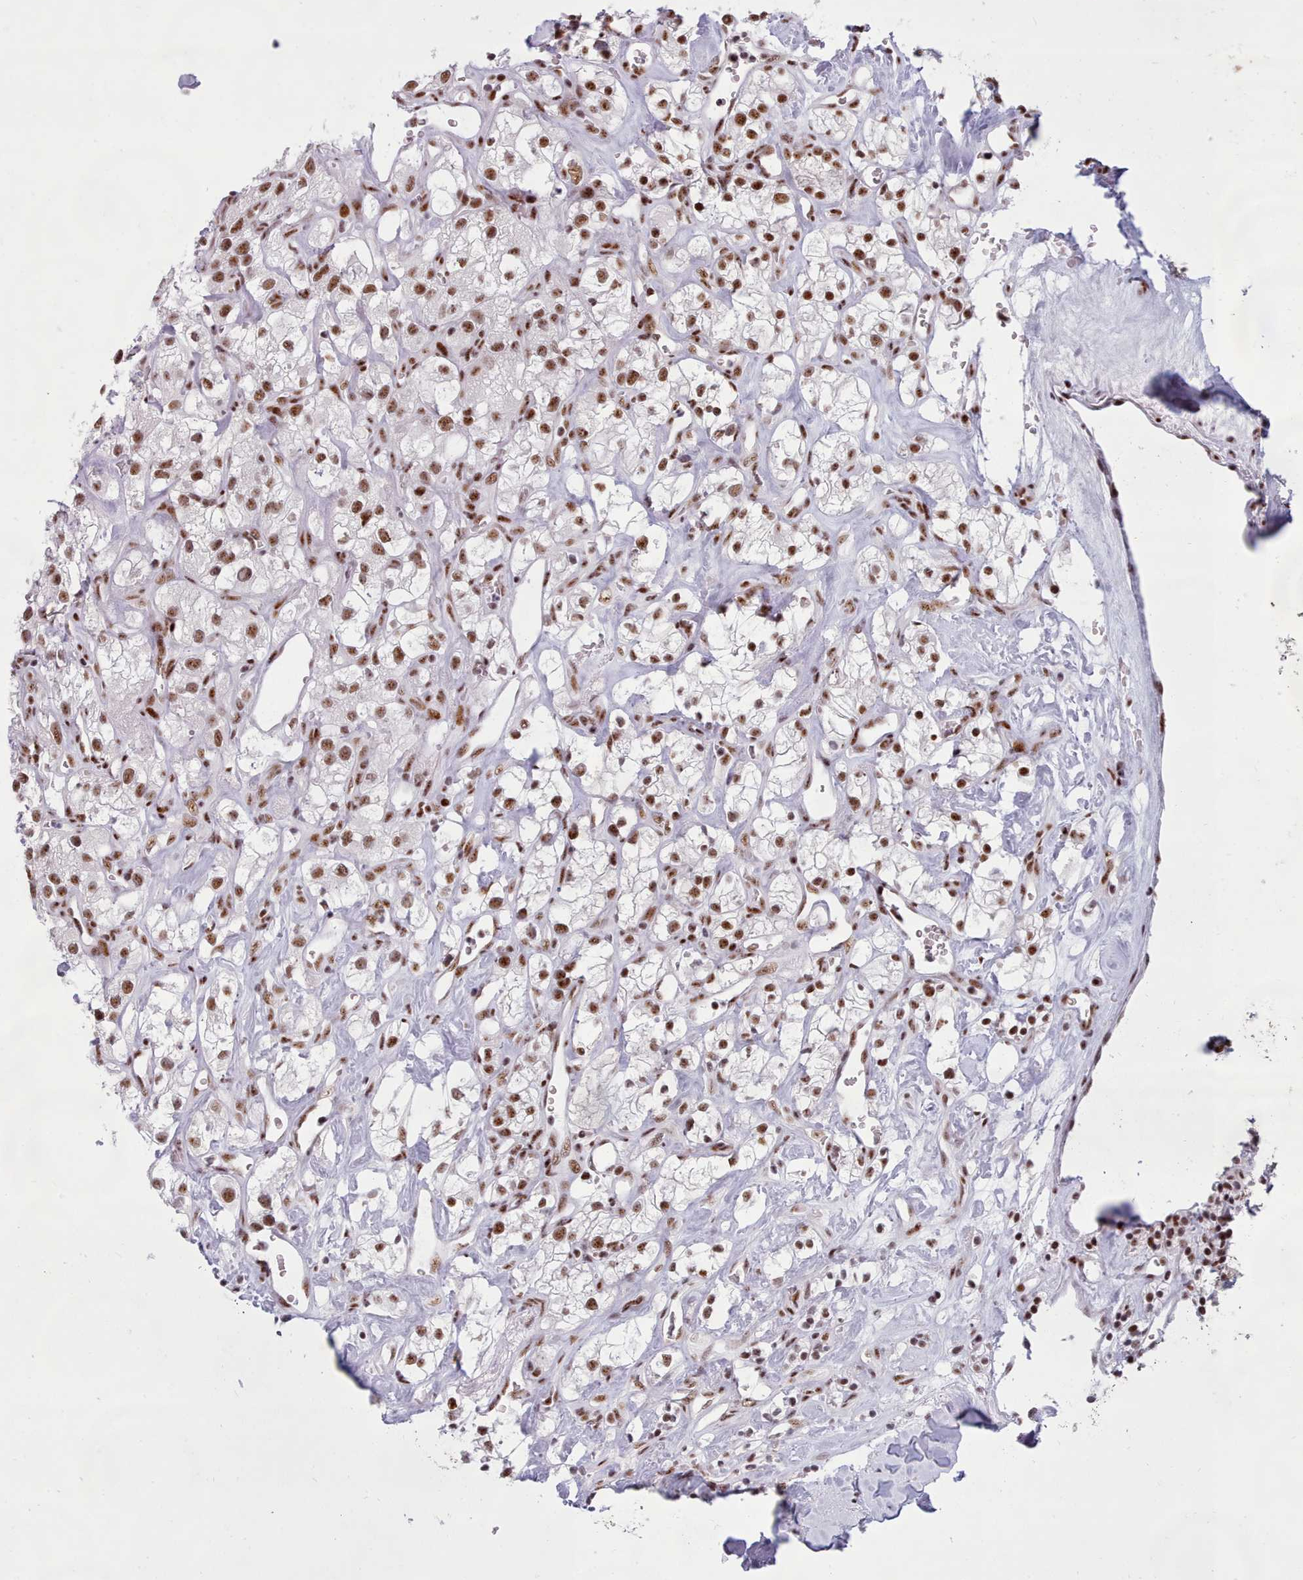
{"staining": {"intensity": "moderate", "quantity": ">75%", "location": "nuclear"}, "tissue": "renal cancer", "cell_type": "Tumor cells", "image_type": "cancer", "snomed": [{"axis": "morphology", "description": "Adenocarcinoma, NOS"}, {"axis": "topography", "description": "Kidney"}], "caption": "Renal cancer (adenocarcinoma) tissue exhibits moderate nuclear positivity in about >75% of tumor cells, visualized by immunohistochemistry. (DAB (3,3'-diaminobenzidine) IHC, brown staining for protein, blue staining for nuclei).", "gene": "TMEM35B", "patient": {"sex": "male", "age": 77}}